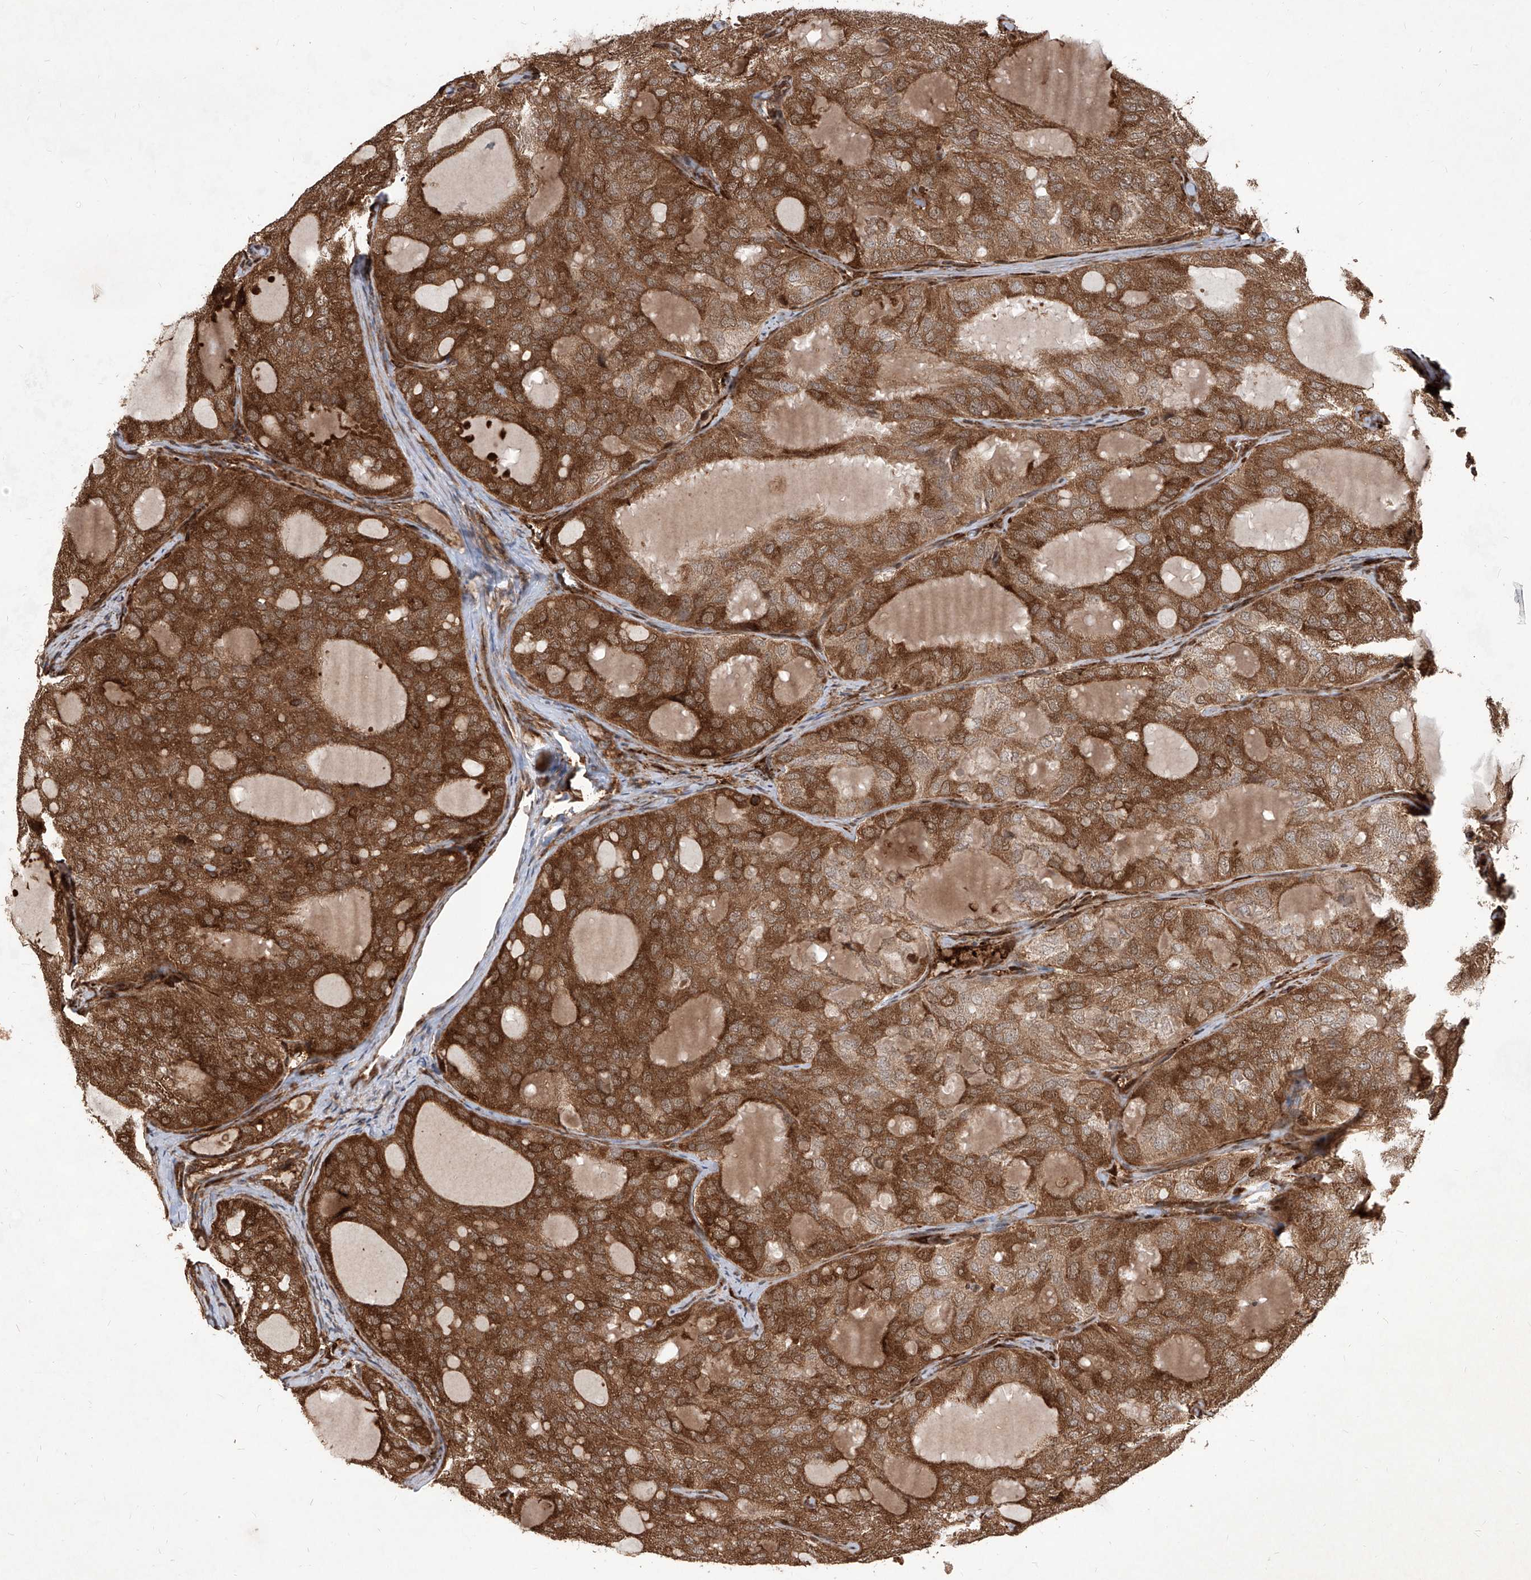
{"staining": {"intensity": "strong", "quantity": ">75%", "location": "cytoplasmic/membranous"}, "tissue": "thyroid cancer", "cell_type": "Tumor cells", "image_type": "cancer", "snomed": [{"axis": "morphology", "description": "Follicular adenoma carcinoma, NOS"}, {"axis": "topography", "description": "Thyroid gland"}], "caption": "A high-resolution histopathology image shows IHC staining of thyroid follicular adenoma carcinoma, which demonstrates strong cytoplasmic/membranous positivity in about >75% of tumor cells. (DAB = brown stain, brightfield microscopy at high magnification).", "gene": "MAGED2", "patient": {"sex": "male", "age": 75}}